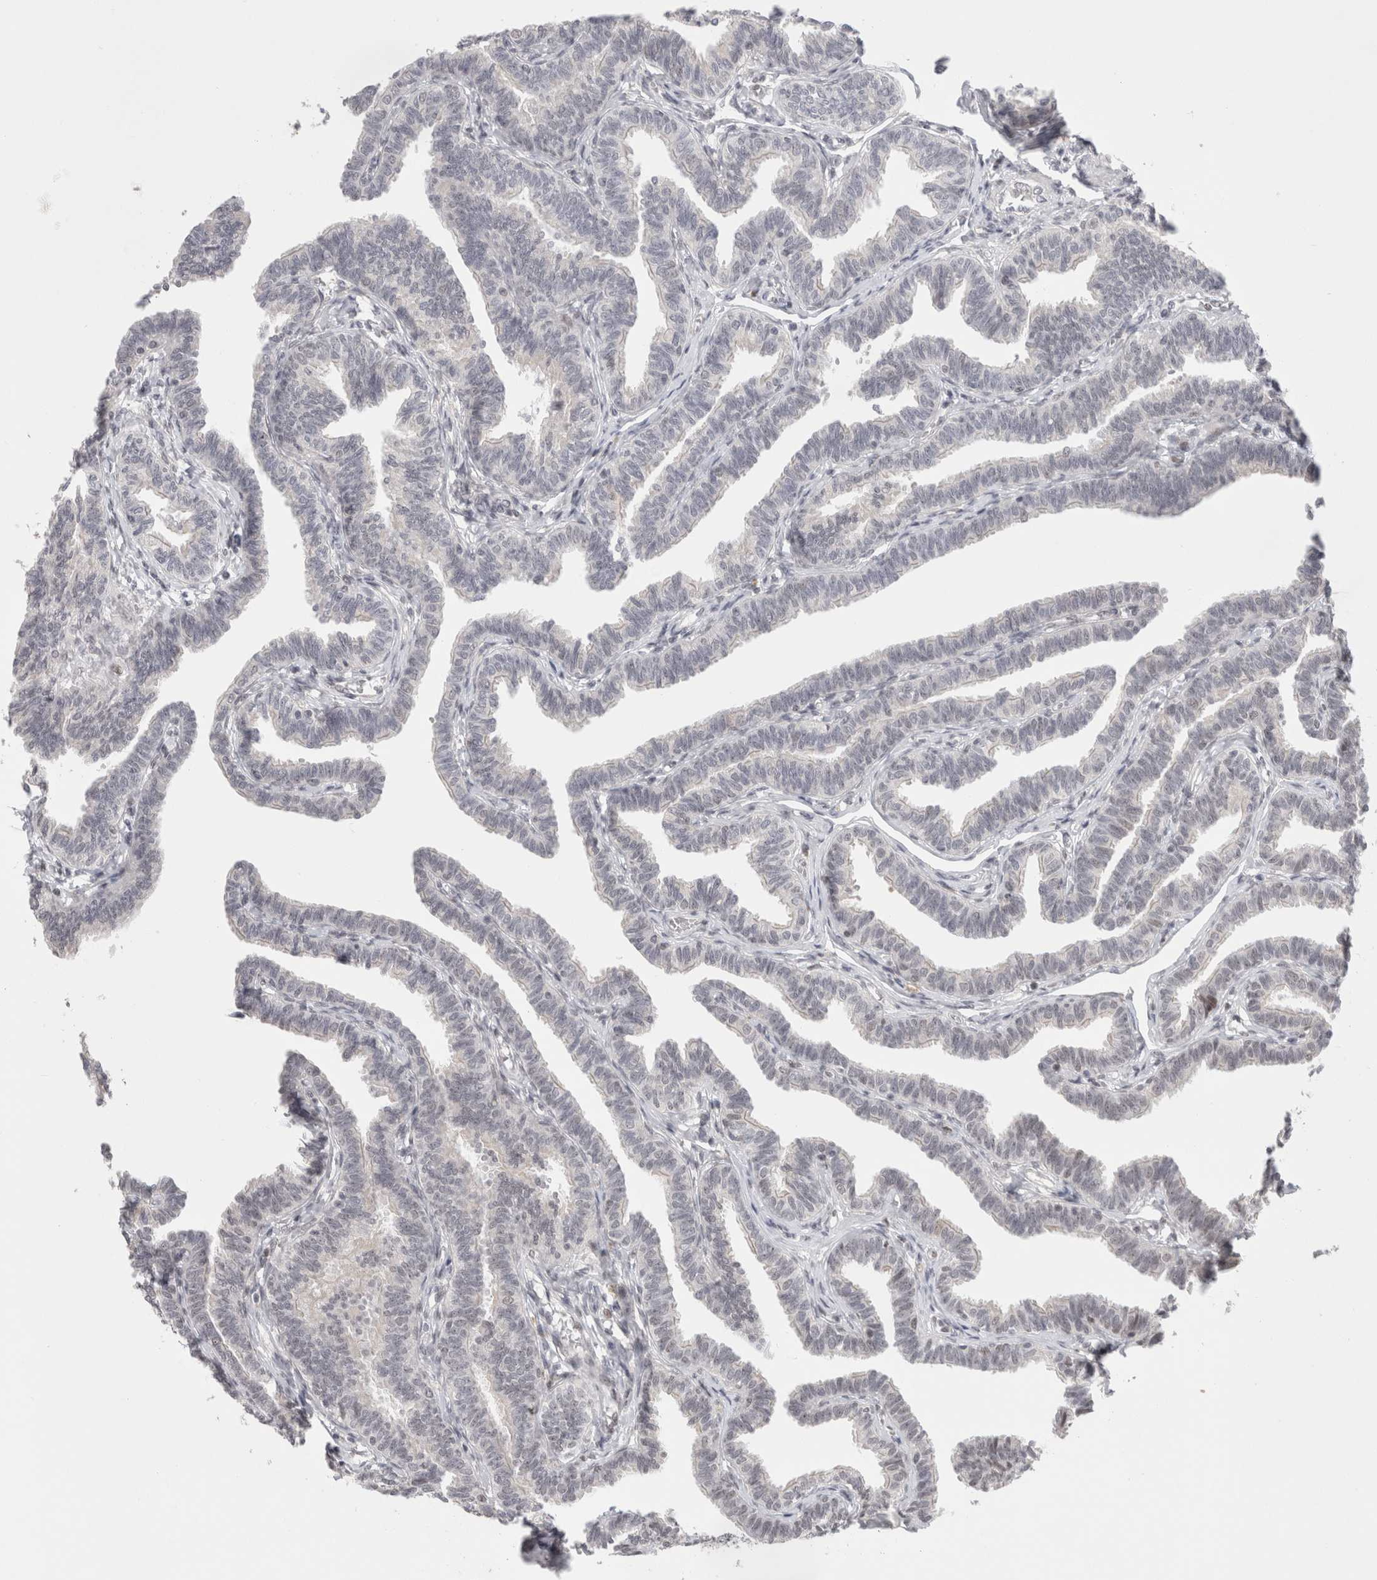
{"staining": {"intensity": "moderate", "quantity": "25%-75%", "location": "nuclear"}, "tissue": "fallopian tube", "cell_type": "Glandular cells", "image_type": "normal", "snomed": [{"axis": "morphology", "description": "Normal tissue, NOS"}, {"axis": "topography", "description": "Fallopian tube"}, {"axis": "topography", "description": "Ovary"}], "caption": "Brown immunohistochemical staining in normal human fallopian tube reveals moderate nuclear expression in about 25%-75% of glandular cells.", "gene": "SENP6", "patient": {"sex": "female", "age": 23}}